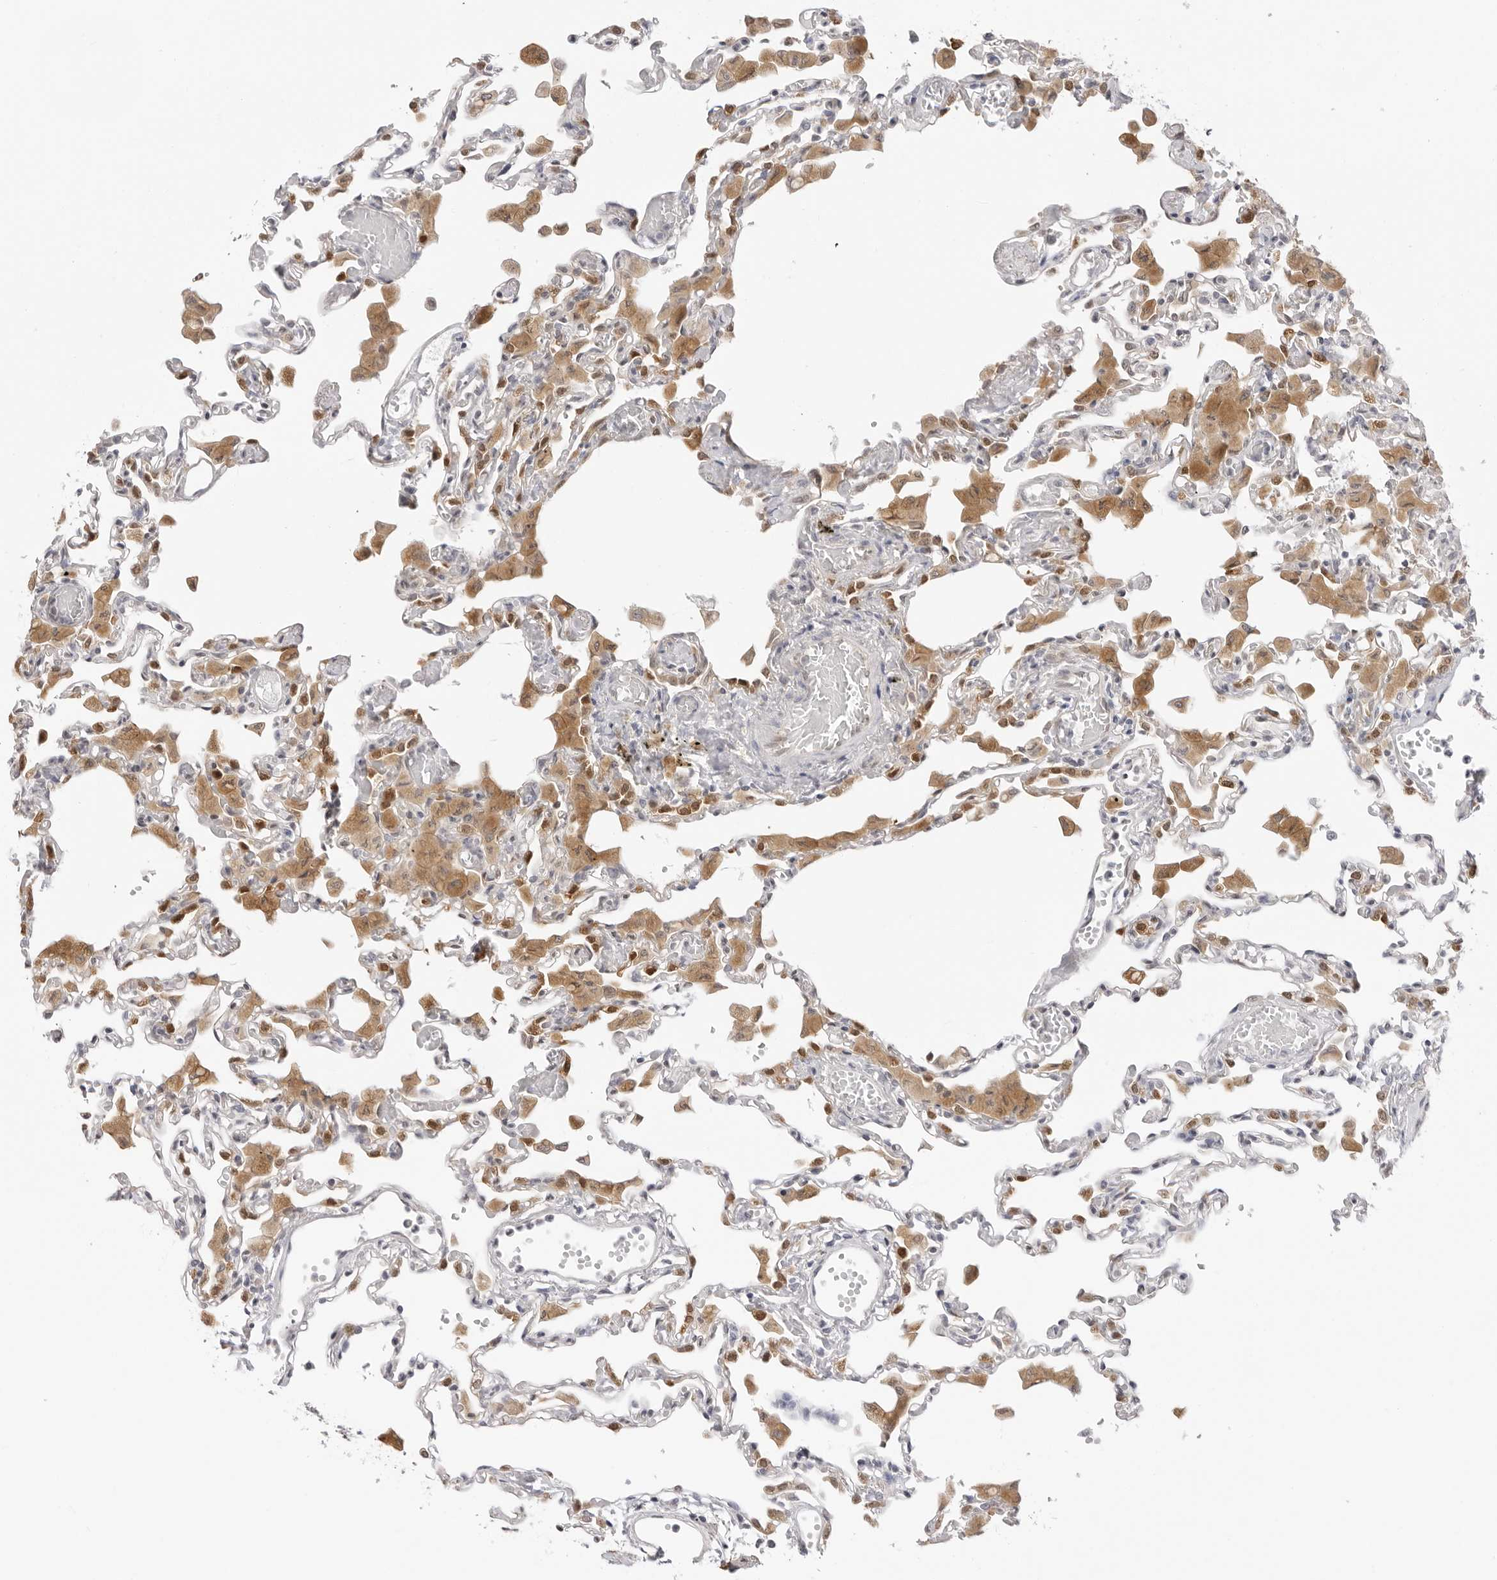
{"staining": {"intensity": "moderate", "quantity": "<25%", "location": "cytoplasmic/membranous,nuclear"}, "tissue": "lung", "cell_type": "Alveolar cells", "image_type": "normal", "snomed": [{"axis": "morphology", "description": "Normal tissue, NOS"}, {"axis": "topography", "description": "Bronchus"}, {"axis": "topography", "description": "Lung"}], "caption": "Protein expression analysis of normal lung demonstrates moderate cytoplasmic/membranous,nuclear positivity in approximately <25% of alveolar cells.", "gene": "FDPS", "patient": {"sex": "female", "age": 49}}